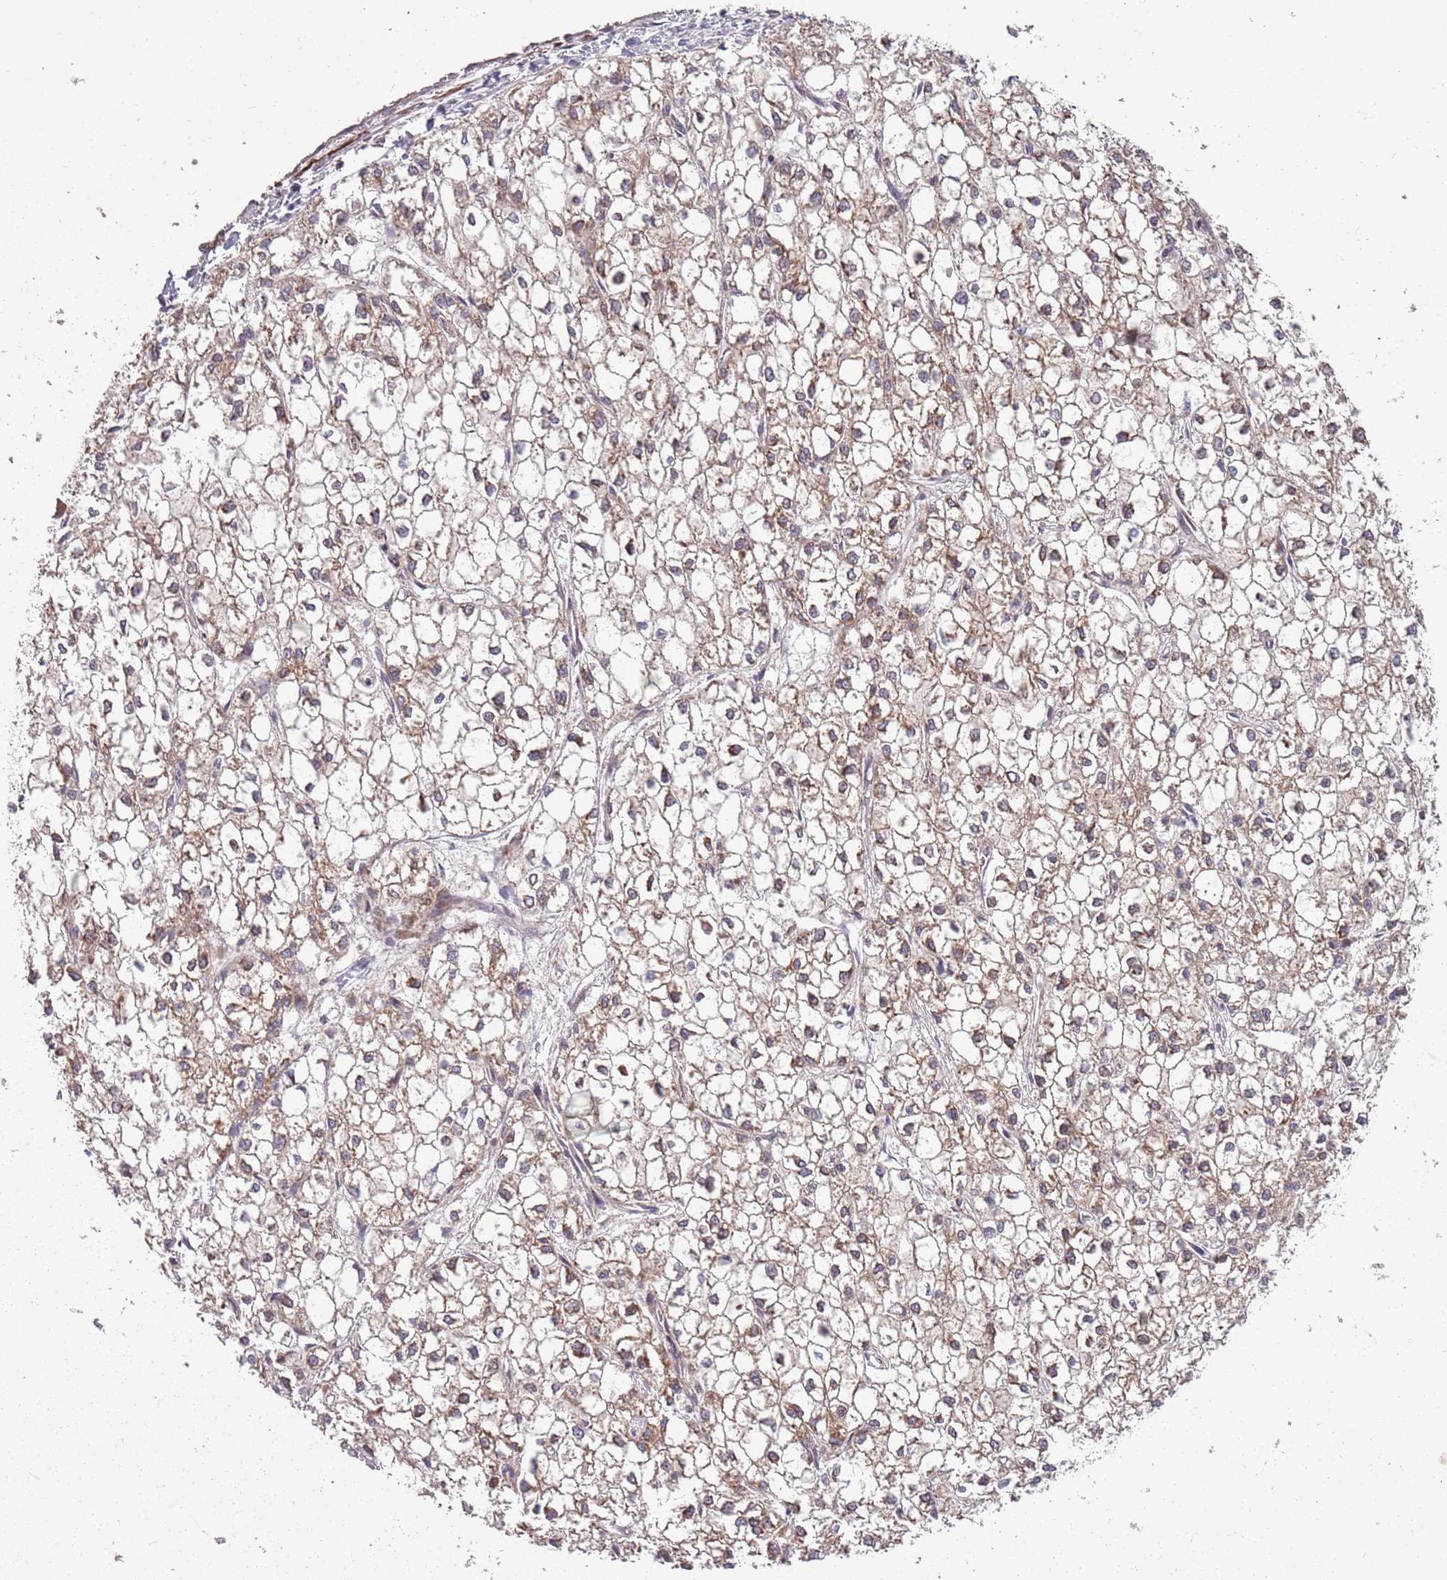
{"staining": {"intensity": "weak", "quantity": "<25%", "location": "cytoplasmic/membranous"}, "tissue": "liver cancer", "cell_type": "Tumor cells", "image_type": "cancer", "snomed": [{"axis": "morphology", "description": "Carcinoma, Hepatocellular, NOS"}, {"axis": "topography", "description": "Liver"}], "caption": "A micrograph of liver cancer (hepatocellular carcinoma) stained for a protein exhibits no brown staining in tumor cells.", "gene": "PLD6", "patient": {"sex": "female", "age": 43}}